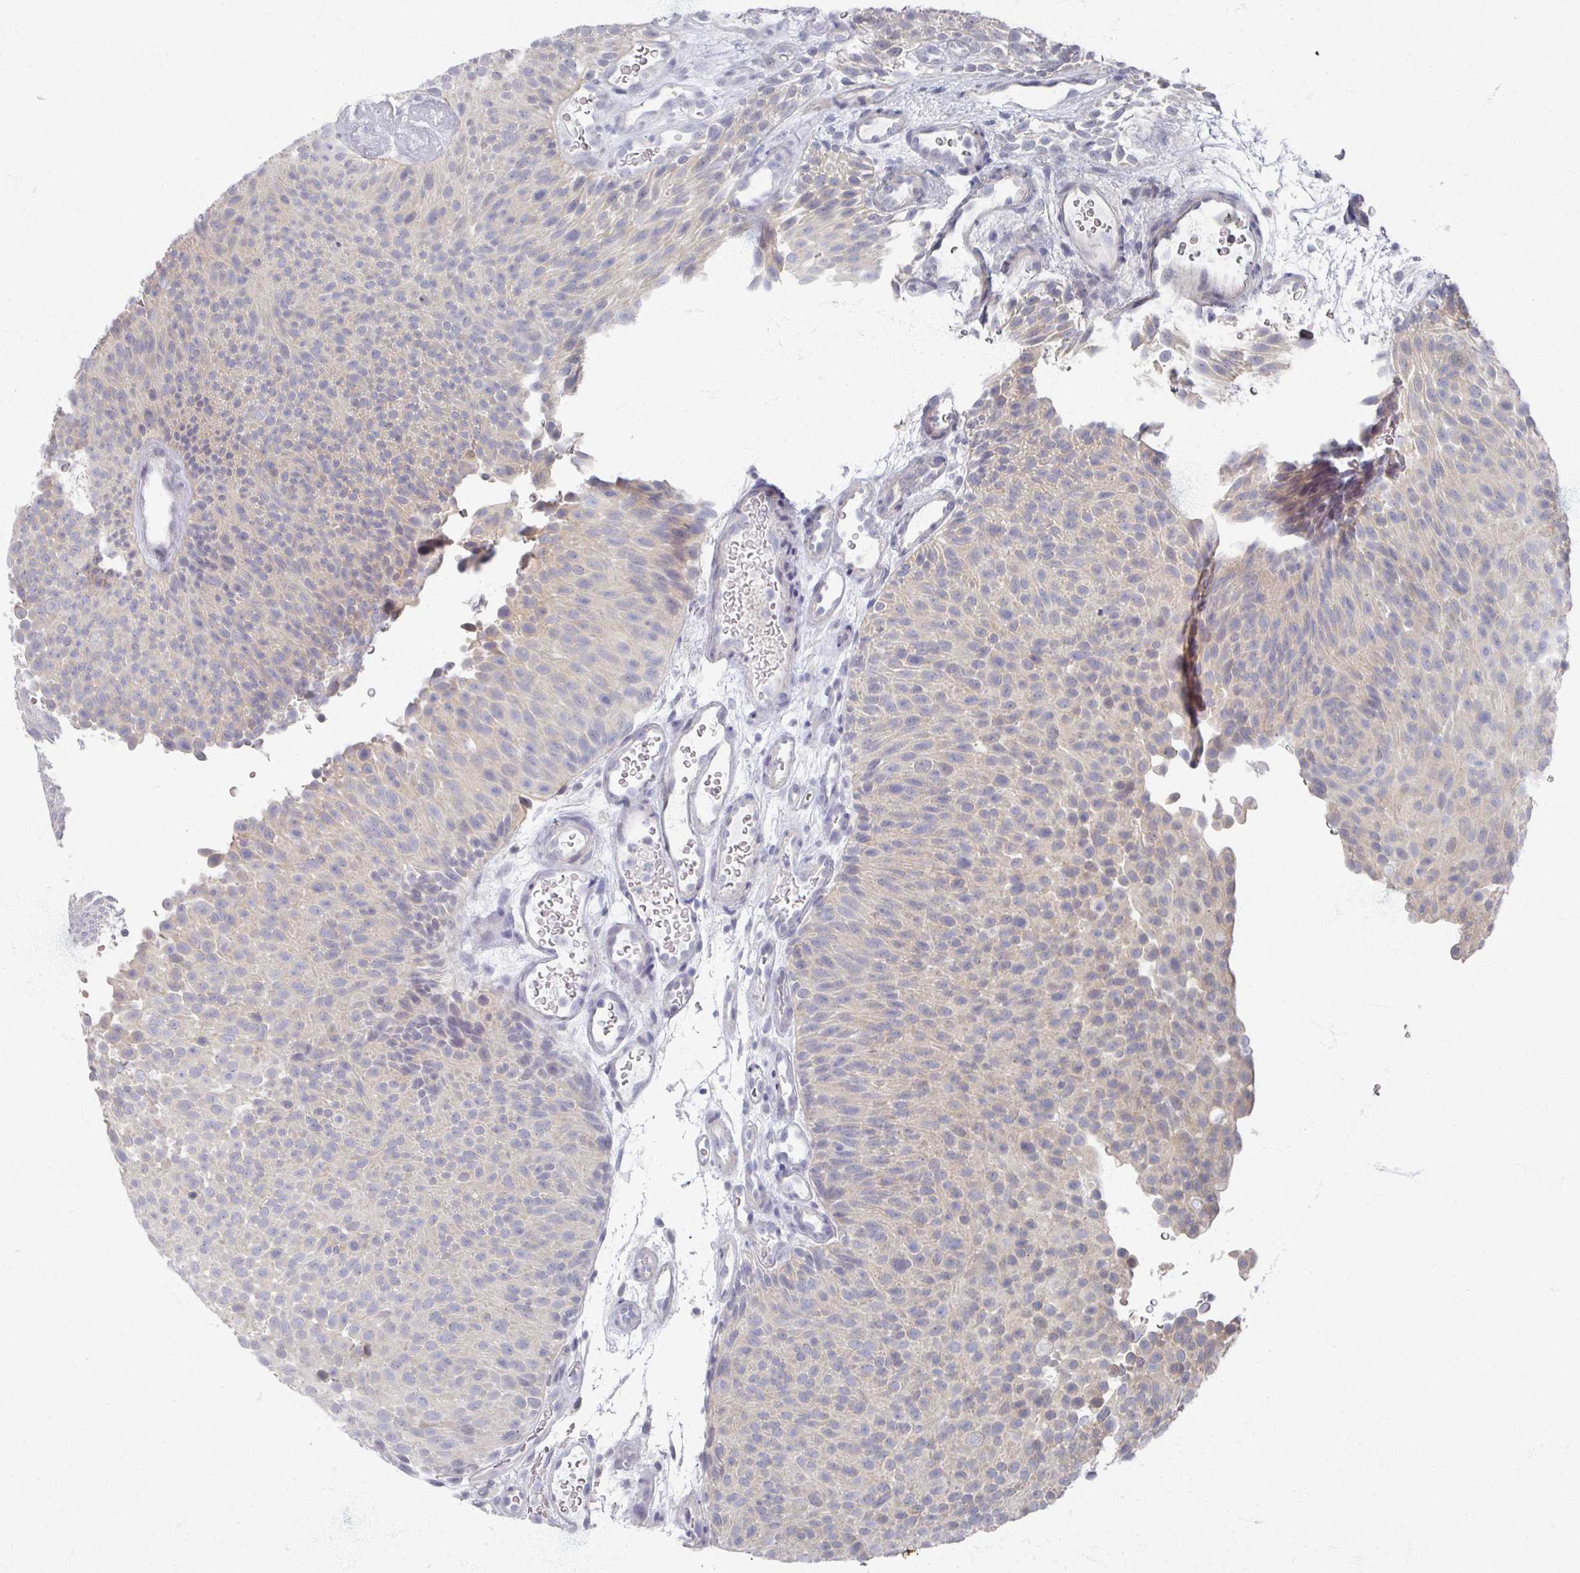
{"staining": {"intensity": "weak", "quantity": "<25%", "location": "cytoplasmic/membranous"}, "tissue": "urothelial cancer", "cell_type": "Tumor cells", "image_type": "cancer", "snomed": [{"axis": "morphology", "description": "Urothelial carcinoma, Low grade"}, {"axis": "topography", "description": "Urinary bladder"}], "caption": "Micrograph shows no protein staining in tumor cells of urothelial cancer tissue.", "gene": "TTYH3", "patient": {"sex": "male", "age": 78}}